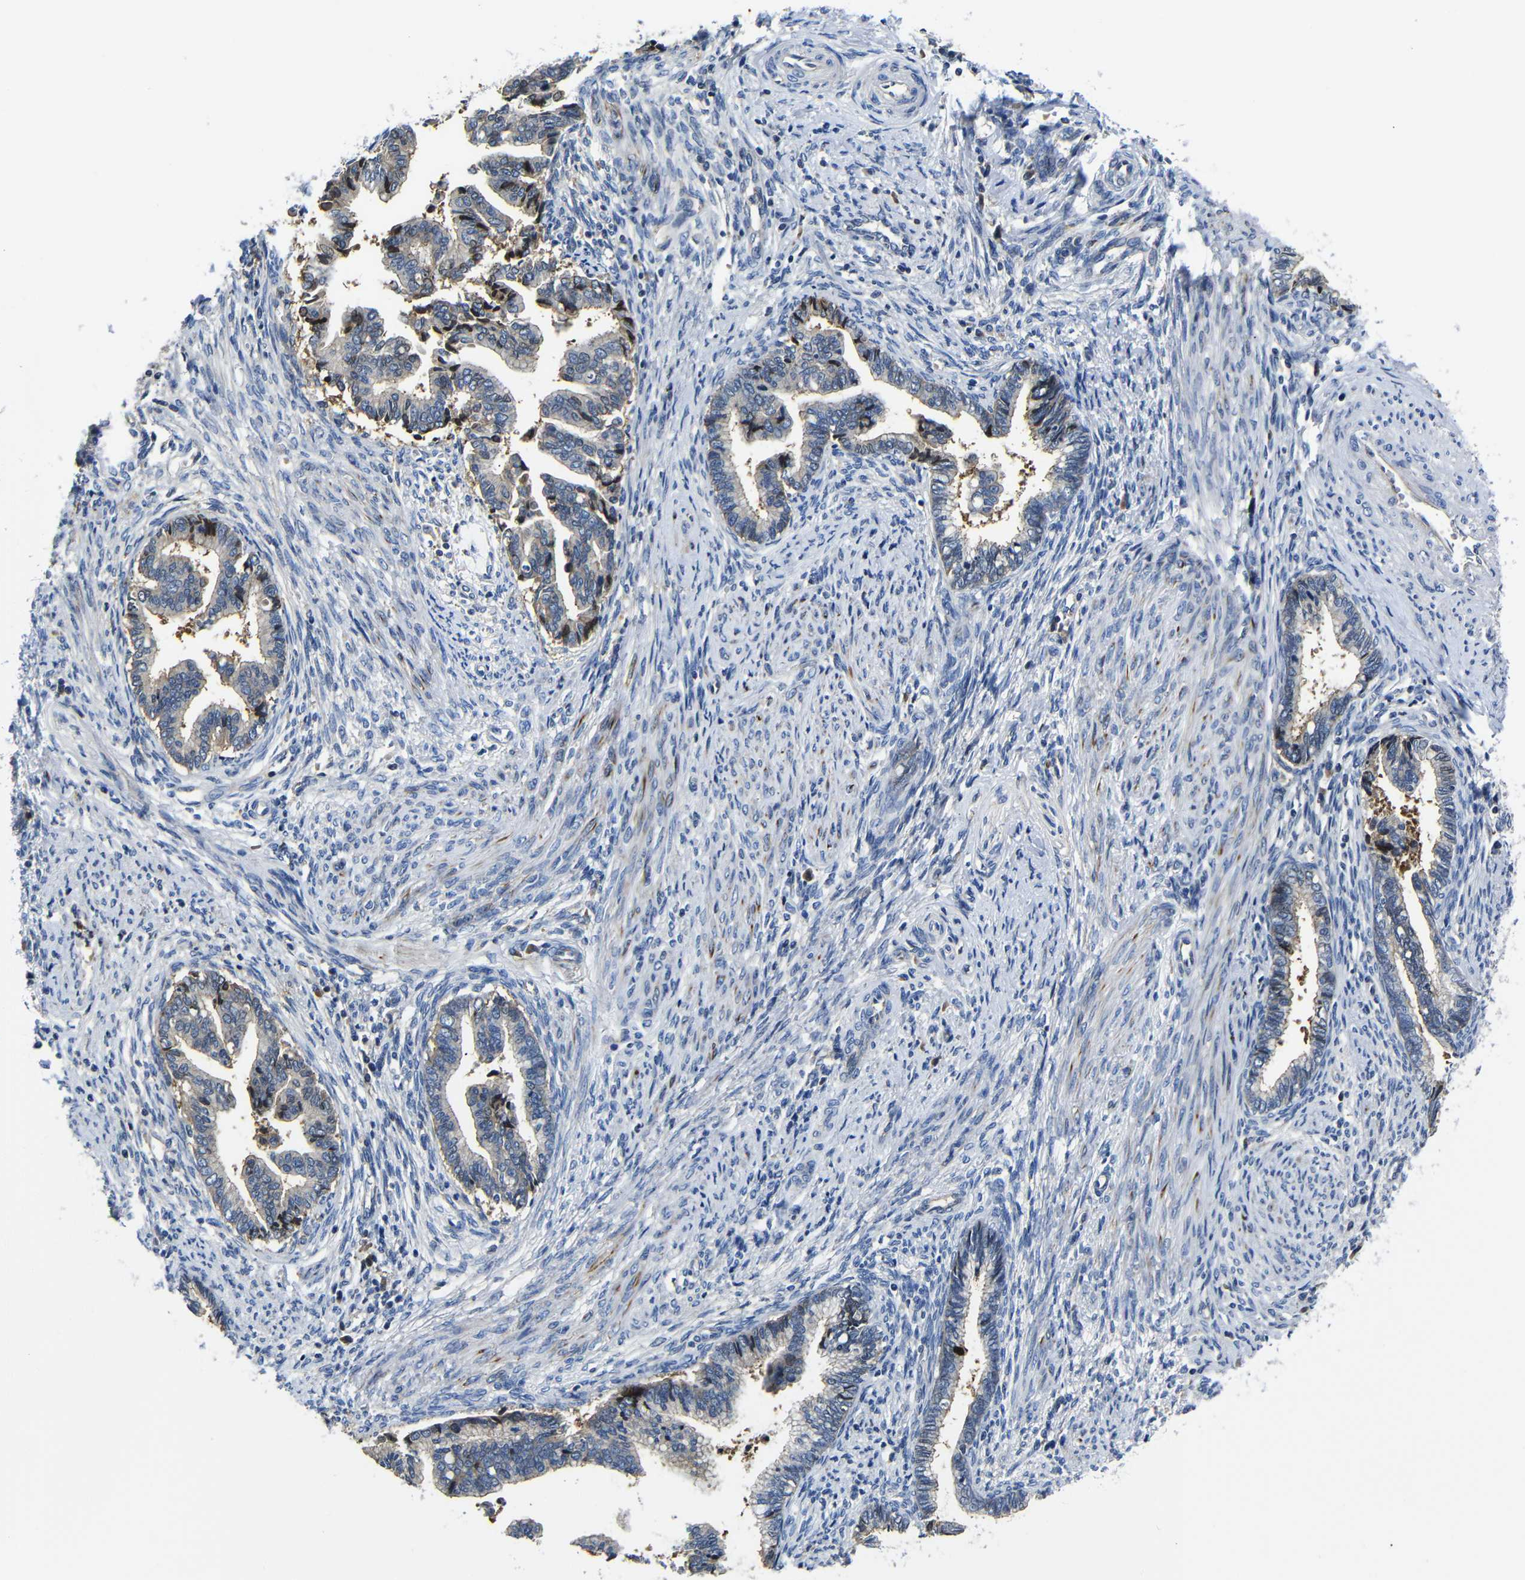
{"staining": {"intensity": "weak", "quantity": "<25%", "location": "cytoplasmic/membranous"}, "tissue": "cervical cancer", "cell_type": "Tumor cells", "image_type": "cancer", "snomed": [{"axis": "morphology", "description": "Adenocarcinoma, NOS"}, {"axis": "topography", "description": "Cervix"}], "caption": "DAB immunohistochemical staining of cervical adenocarcinoma reveals no significant expression in tumor cells. (DAB immunohistochemistry, high magnification).", "gene": "AFDN", "patient": {"sex": "female", "age": 44}}